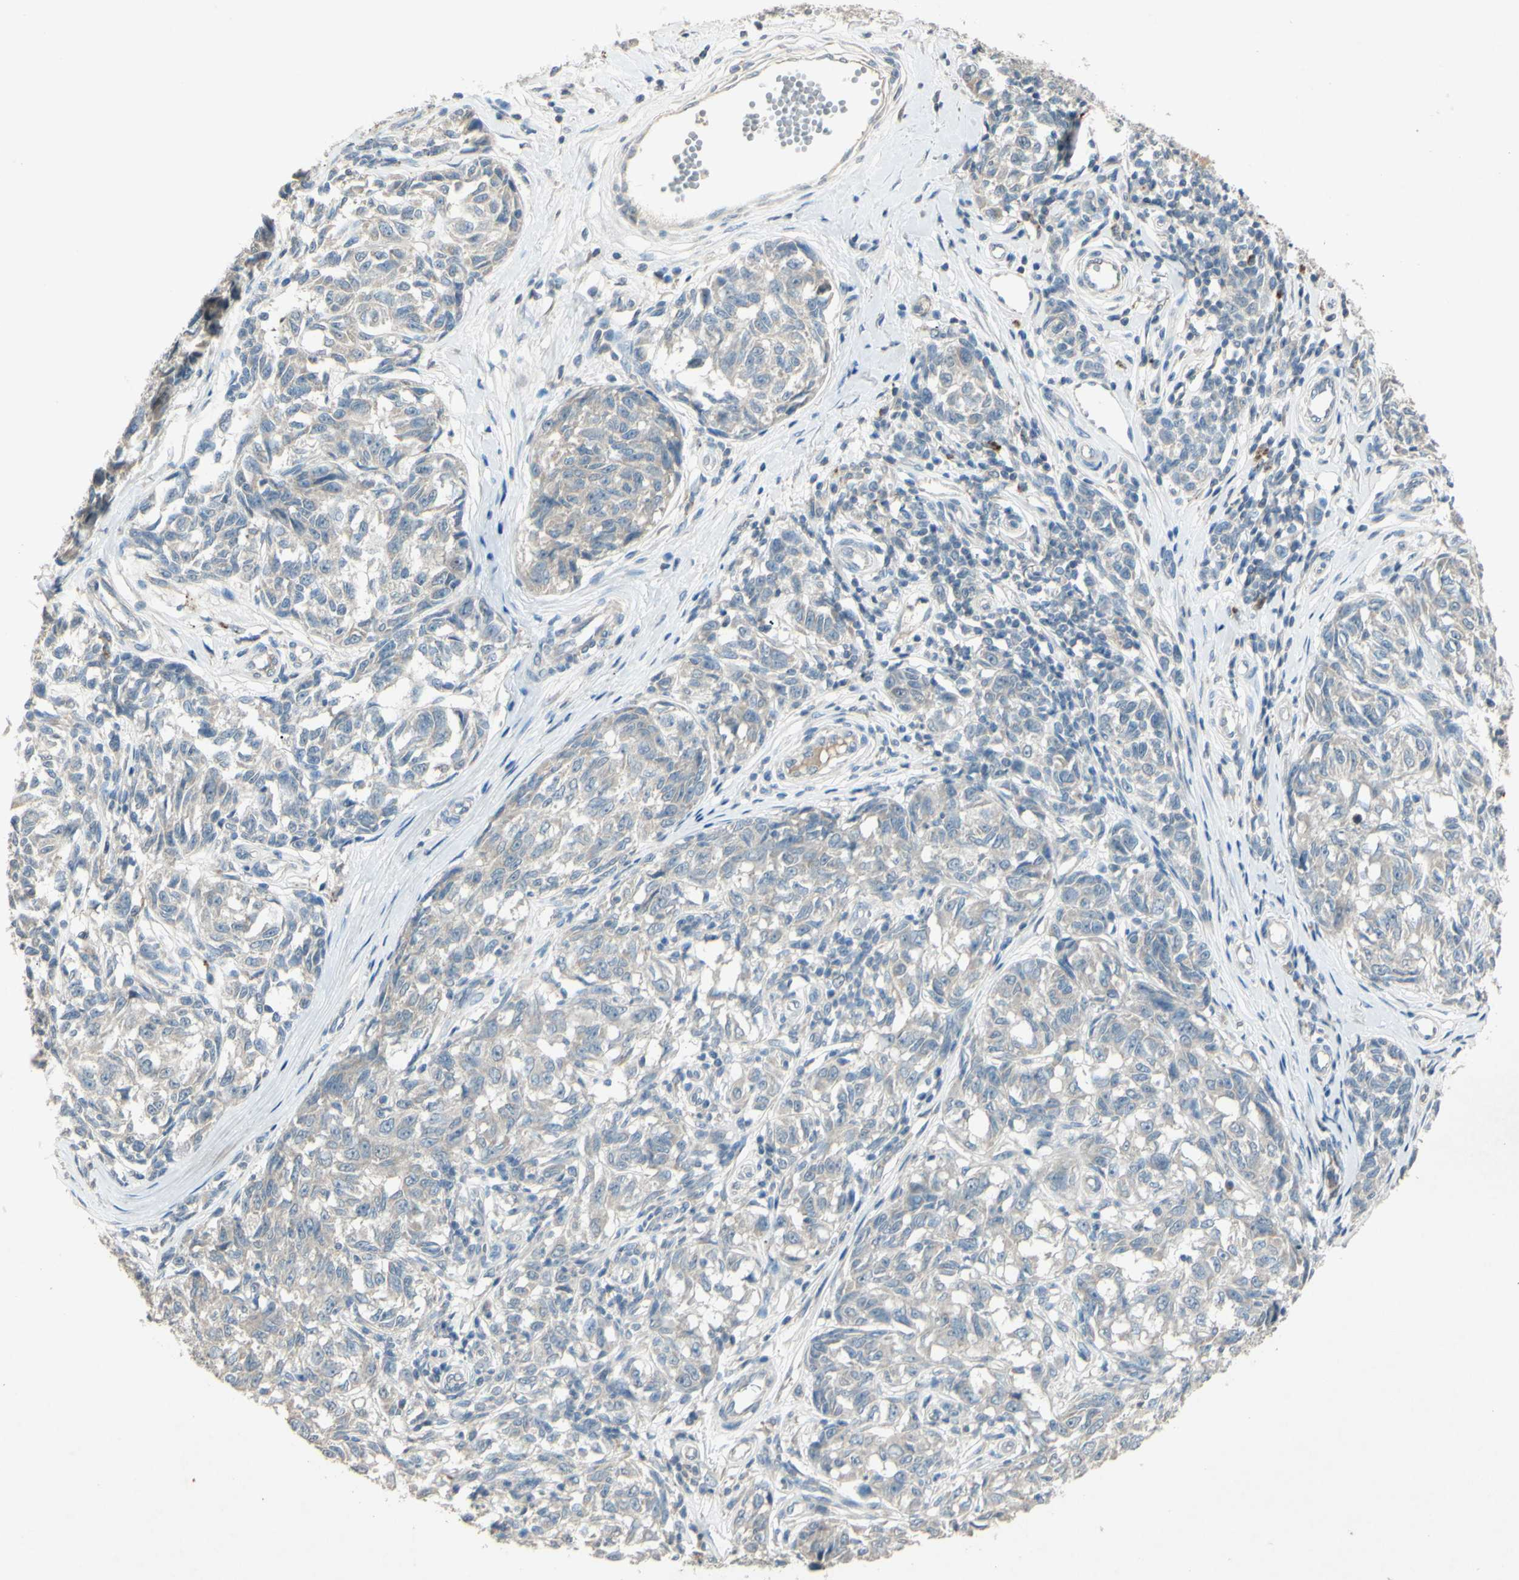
{"staining": {"intensity": "weak", "quantity": "25%-75%", "location": "cytoplasmic/membranous"}, "tissue": "melanoma", "cell_type": "Tumor cells", "image_type": "cancer", "snomed": [{"axis": "morphology", "description": "Malignant melanoma, NOS"}, {"axis": "topography", "description": "Skin"}], "caption": "Protein expression analysis of malignant melanoma exhibits weak cytoplasmic/membranous staining in approximately 25%-75% of tumor cells. Using DAB (brown) and hematoxylin (blue) stains, captured at high magnification using brightfield microscopy.", "gene": "TIMM21", "patient": {"sex": "female", "age": 64}}